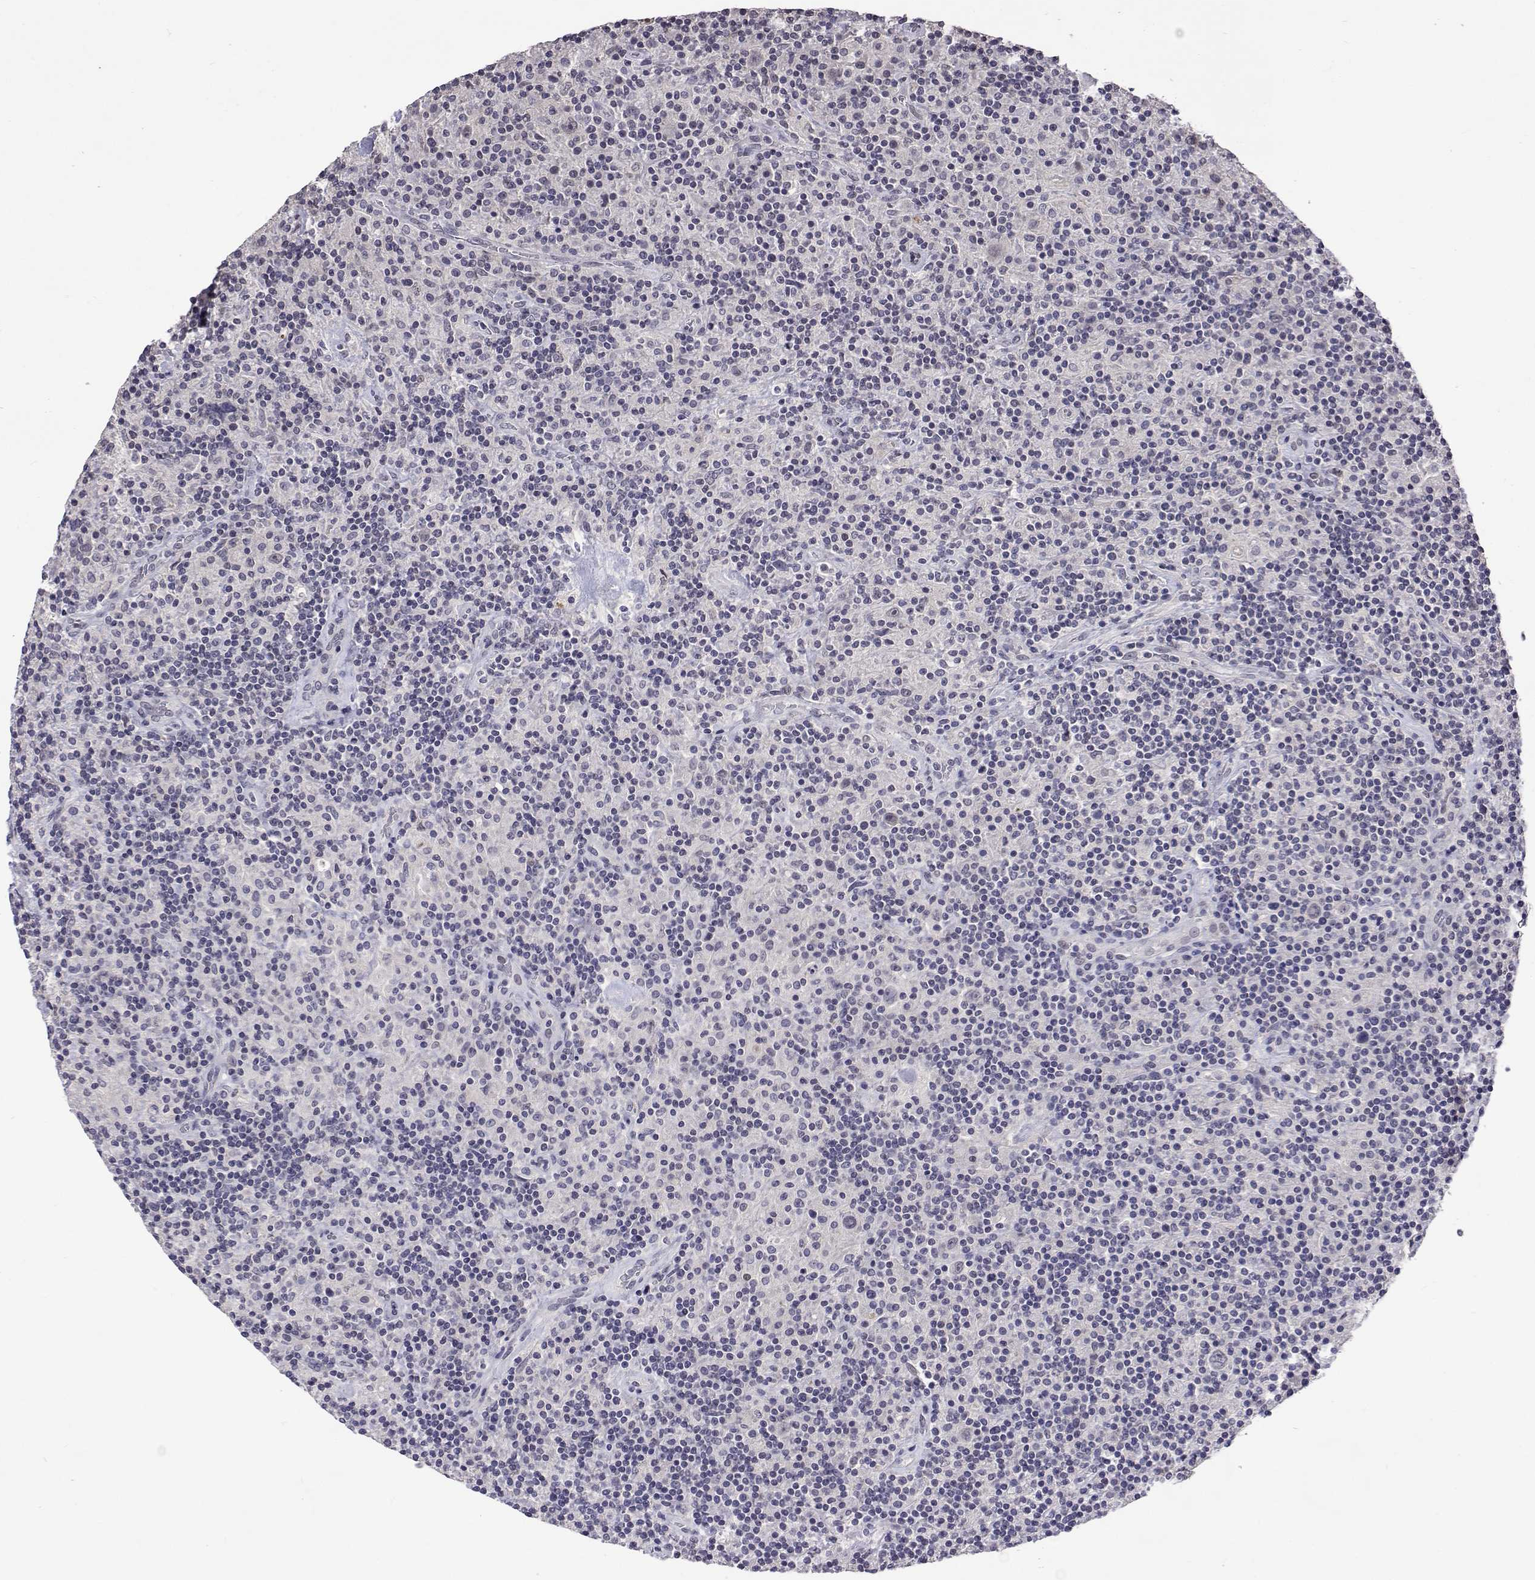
{"staining": {"intensity": "negative", "quantity": "none", "location": "none"}, "tissue": "lymphoma", "cell_type": "Tumor cells", "image_type": "cancer", "snomed": [{"axis": "morphology", "description": "Hodgkin's disease, NOS"}, {"axis": "topography", "description": "Lymph node"}], "caption": "Immunohistochemical staining of lymphoma shows no significant positivity in tumor cells. The staining is performed using DAB (3,3'-diaminobenzidine) brown chromogen with nuclei counter-stained in using hematoxylin.", "gene": "HNRNPA0", "patient": {"sex": "male", "age": 70}}